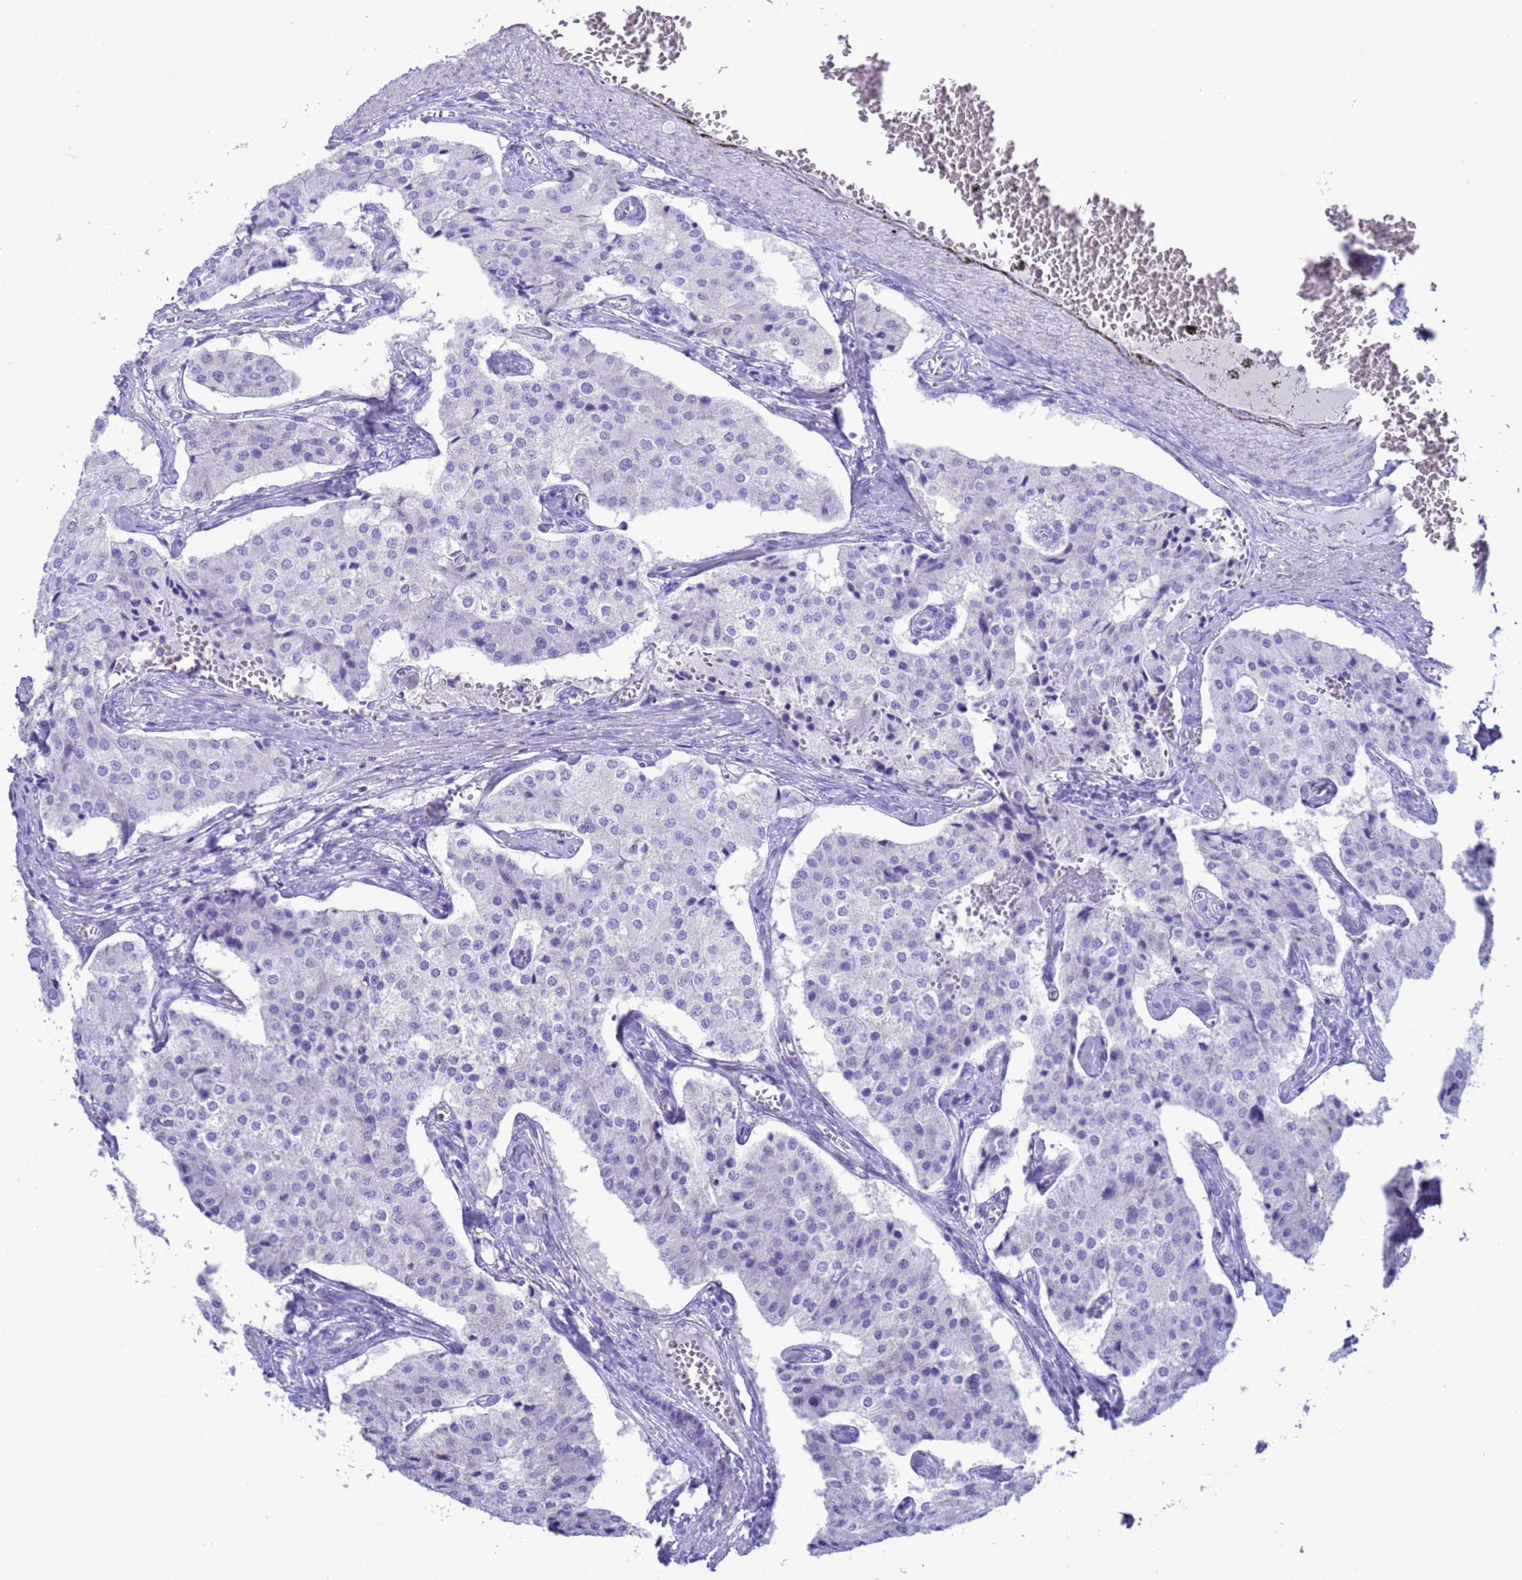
{"staining": {"intensity": "negative", "quantity": "none", "location": "none"}, "tissue": "carcinoid", "cell_type": "Tumor cells", "image_type": "cancer", "snomed": [{"axis": "morphology", "description": "Carcinoid, malignant, NOS"}, {"axis": "topography", "description": "Colon"}], "caption": "Tumor cells are negative for protein expression in human carcinoid.", "gene": "GSTM1", "patient": {"sex": "female", "age": 52}}